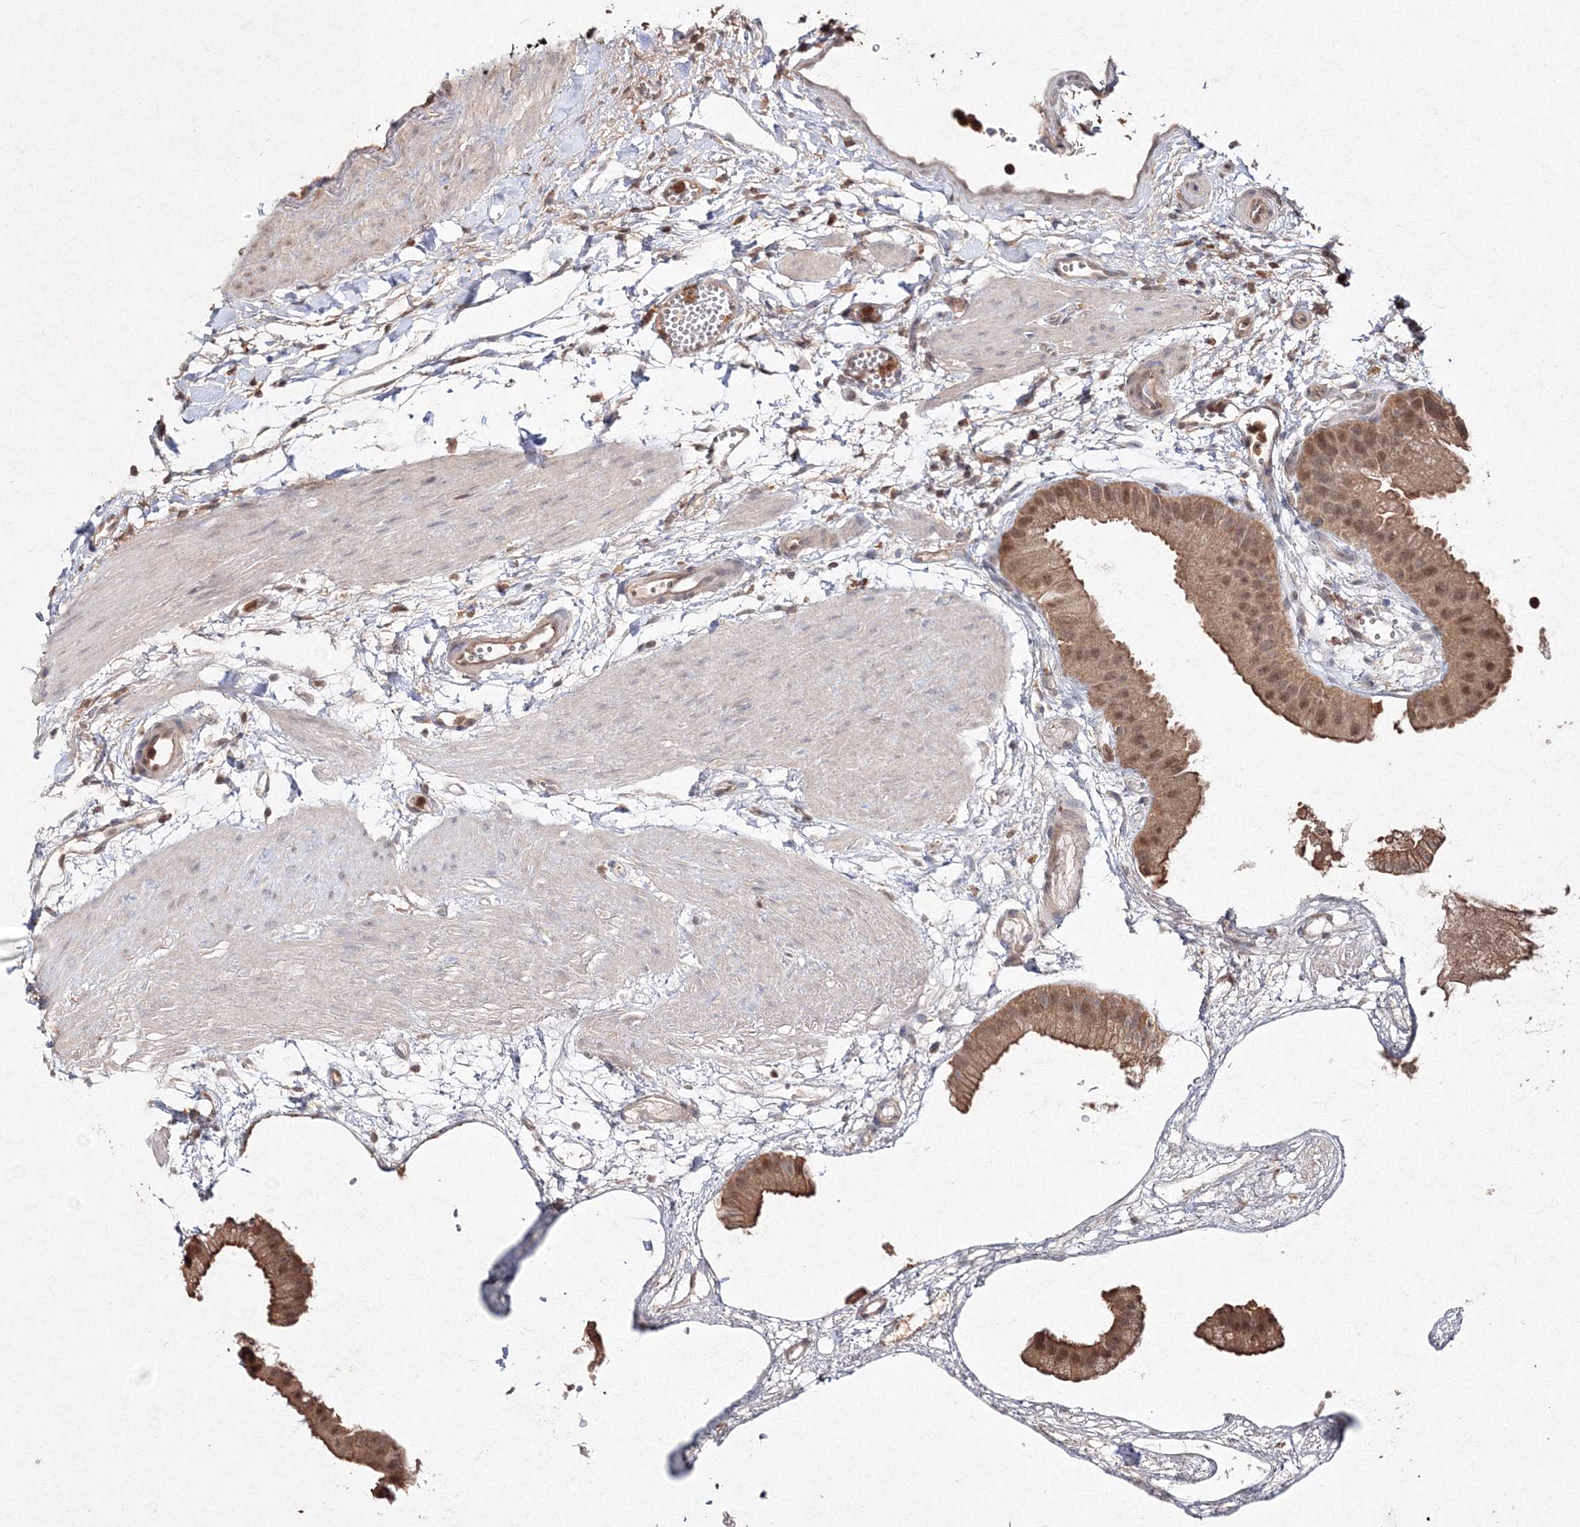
{"staining": {"intensity": "moderate", "quantity": ">75%", "location": "cytoplasmic/membranous,nuclear"}, "tissue": "gallbladder", "cell_type": "Glandular cells", "image_type": "normal", "snomed": [{"axis": "morphology", "description": "Normal tissue, NOS"}, {"axis": "topography", "description": "Gallbladder"}], "caption": "The immunohistochemical stain shows moderate cytoplasmic/membranous,nuclear positivity in glandular cells of unremarkable gallbladder.", "gene": "S100A11", "patient": {"sex": "female", "age": 64}}